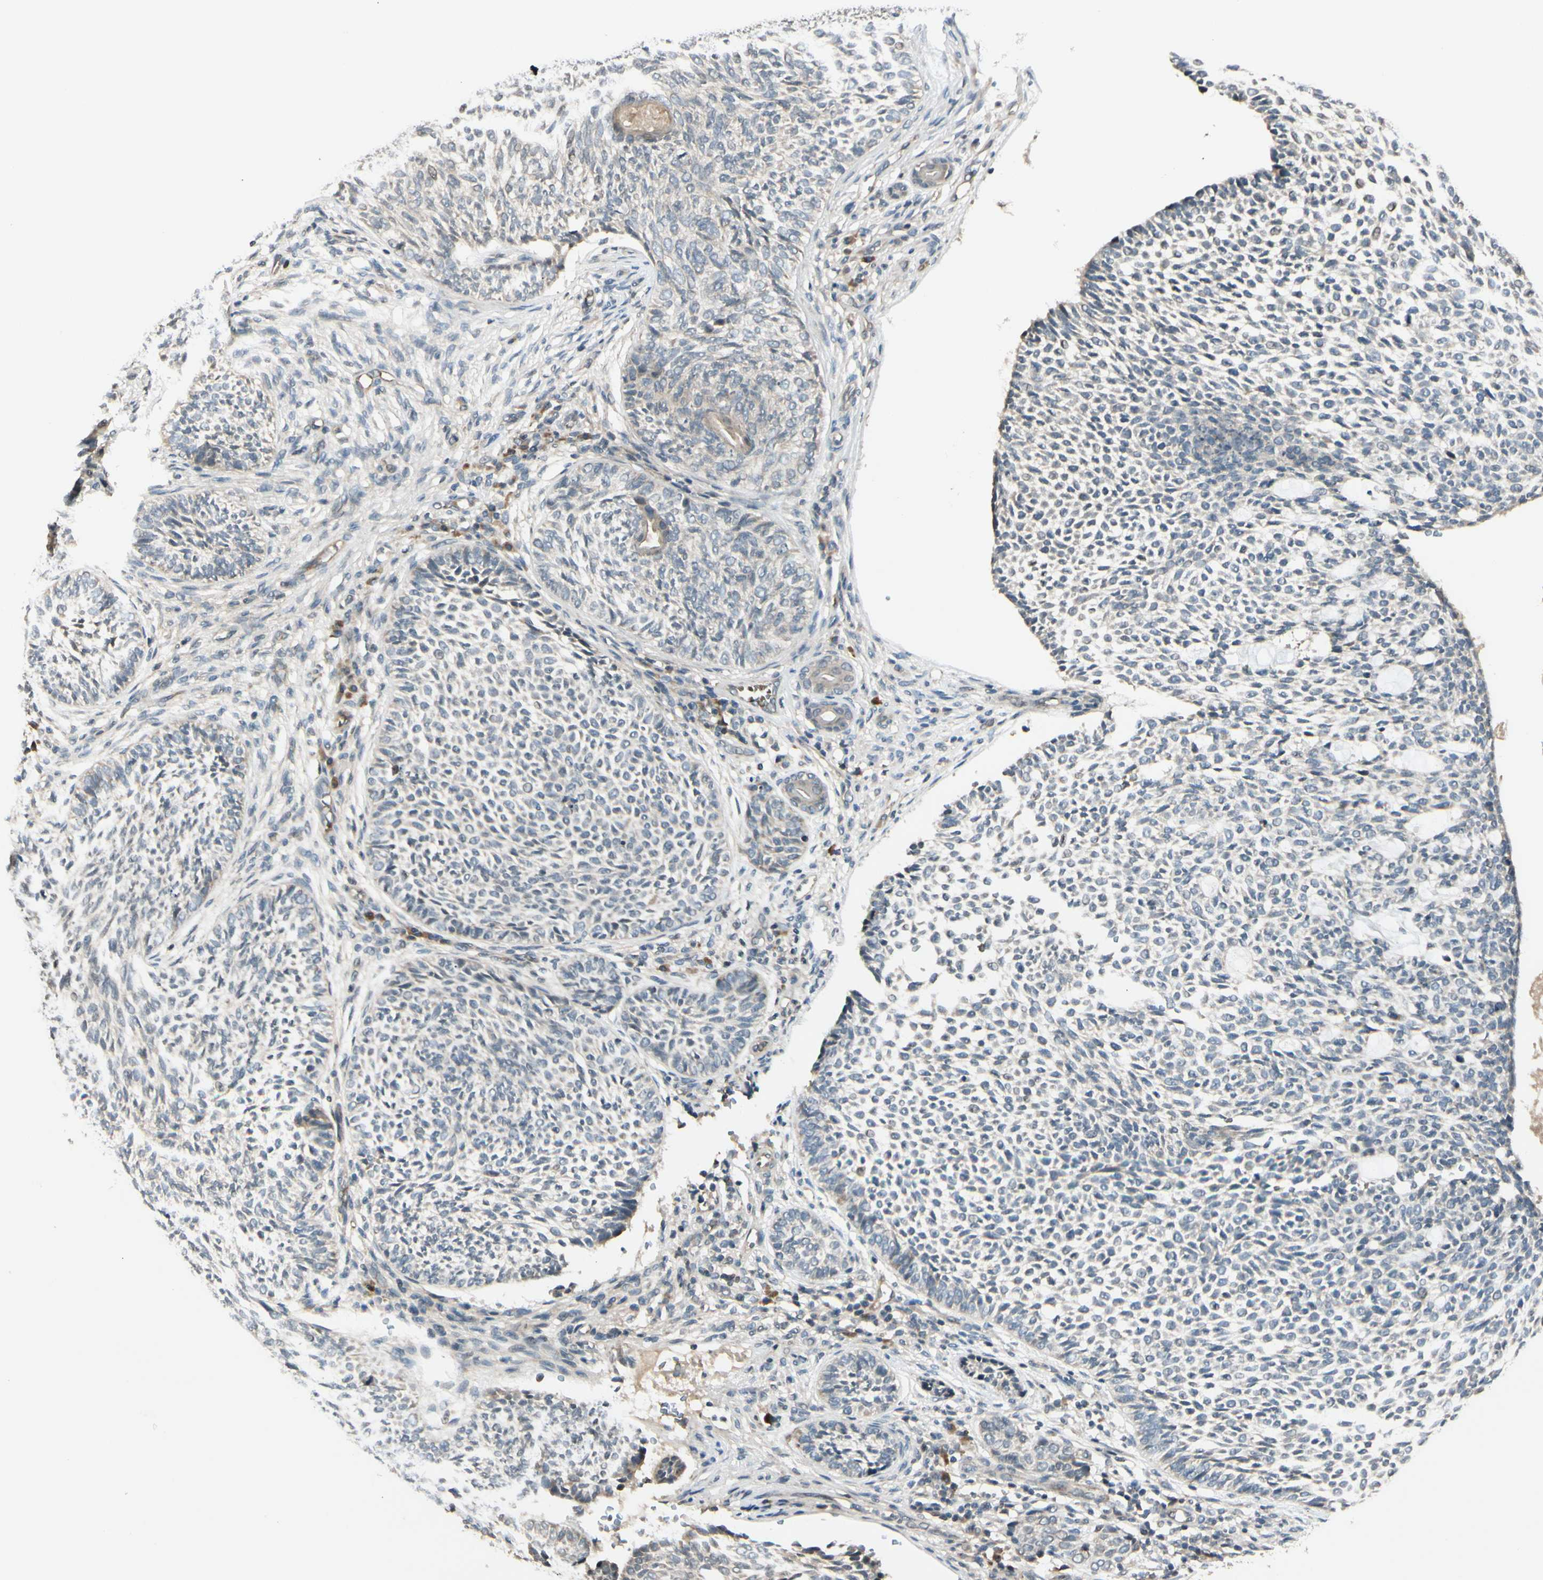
{"staining": {"intensity": "negative", "quantity": "none", "location": "none"}, "tissue": "skin cancer", "cell_type": "Tumor cells", "image_type": "cancer", "snomed": [{"axis": "morphology", "description": "Basal cell carcinoma"}, {"axis": "topography", "description": "Skin"}], "caption": "This is an immunohistochemistry photomicrograph of human skin cancer (basal cell carcinoma). There is no positivity in tumor cells.", "gene": "FGF10", "patient": {"sex": "male", "age": 87}}